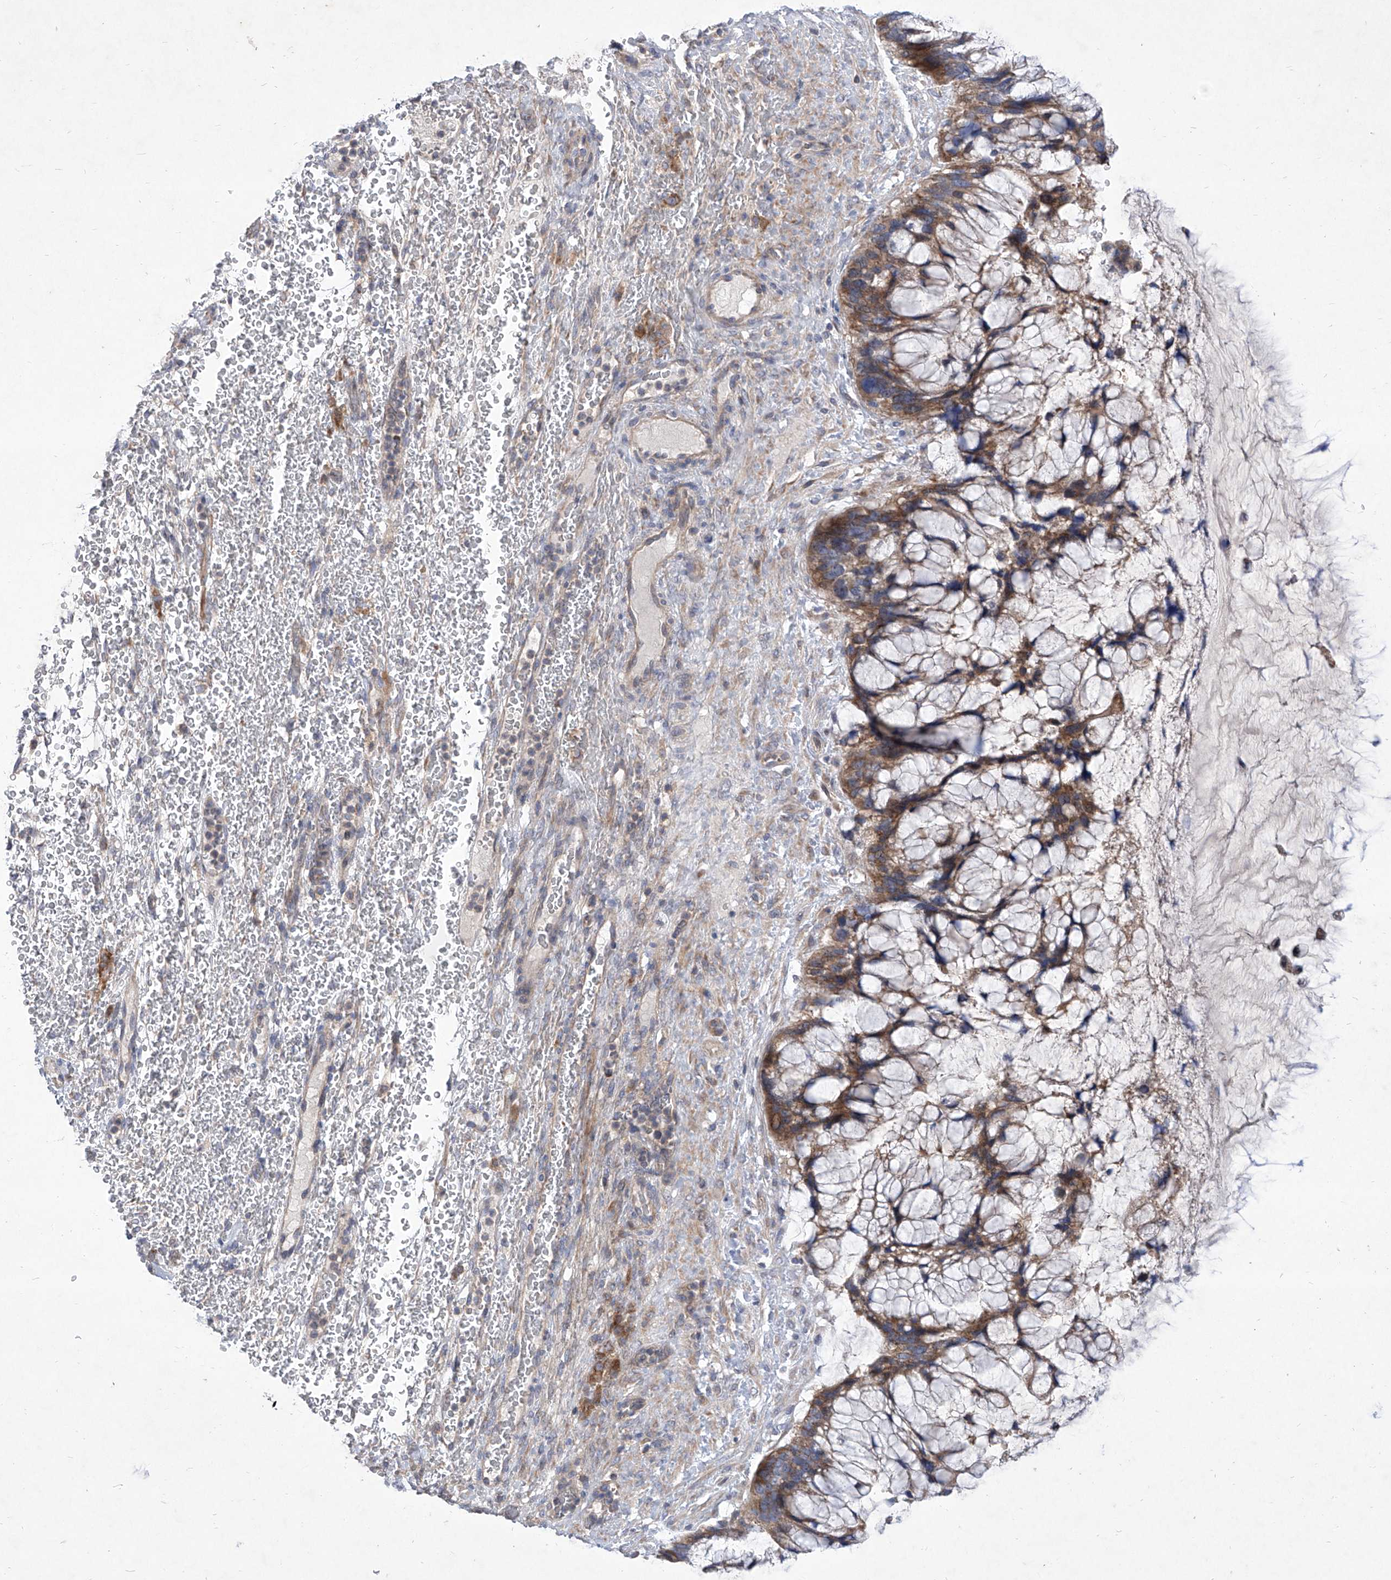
{"staining": {"intensity": "moderate", "quantity": ">75%", "location": "cytoplasmic/membranous"}, "tissue": "ovarian cancer", "cell_type": "Tumor cells", "image_type": "cancer", "snomed": [{"axis": "morphology", "description": "Cystadenocarcinoma, mucinous, NOS"}, {"axis": "topography", "description": "Ovary"}], "caption": "An immunohistochemistry (IHC) image of tumor tissue is shown. Protein staining in brown labels moderate cytoplasmic/membranous positivity in ovarian cancer within tumor cells.", "gene": "COQ3", "patient": {"sex": "female", "age": 37}}